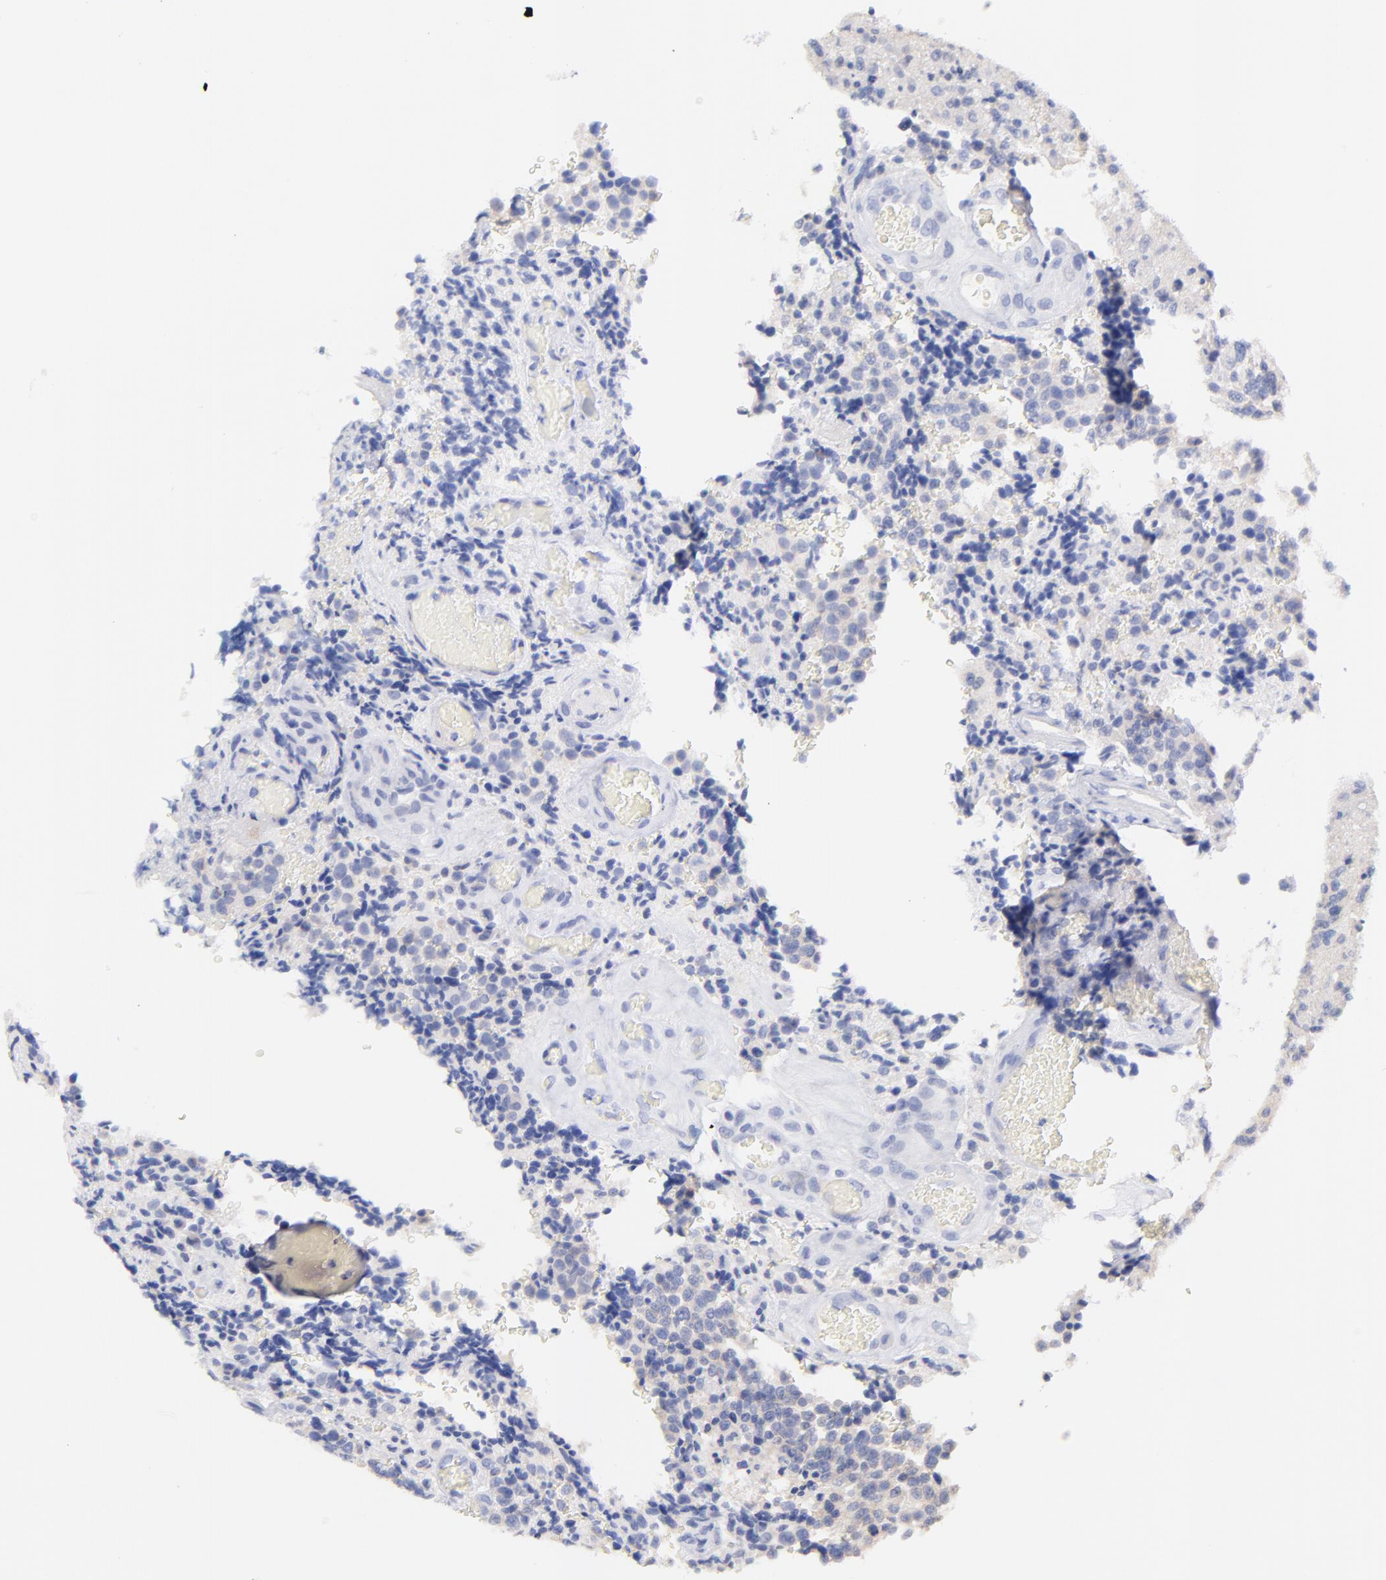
{"staining": {"intensity": "negative", "quantity": "none", "location": "none"}, "tissue": "glioma", "cell_type": "Tumor cells", "image_type": "cancer", "snomed": [{"axis": "morphology", "description": "Glioma, malignant, High grade"}, {"axis": "topography", "description": "Brain"}], "caption": "Human glioma stained for a protein using immunohistochemistry (IHC) reveals no positivity in tumor cells.", "gene": "CFAP57", "patient": {"sex": "male", "age": 36}}